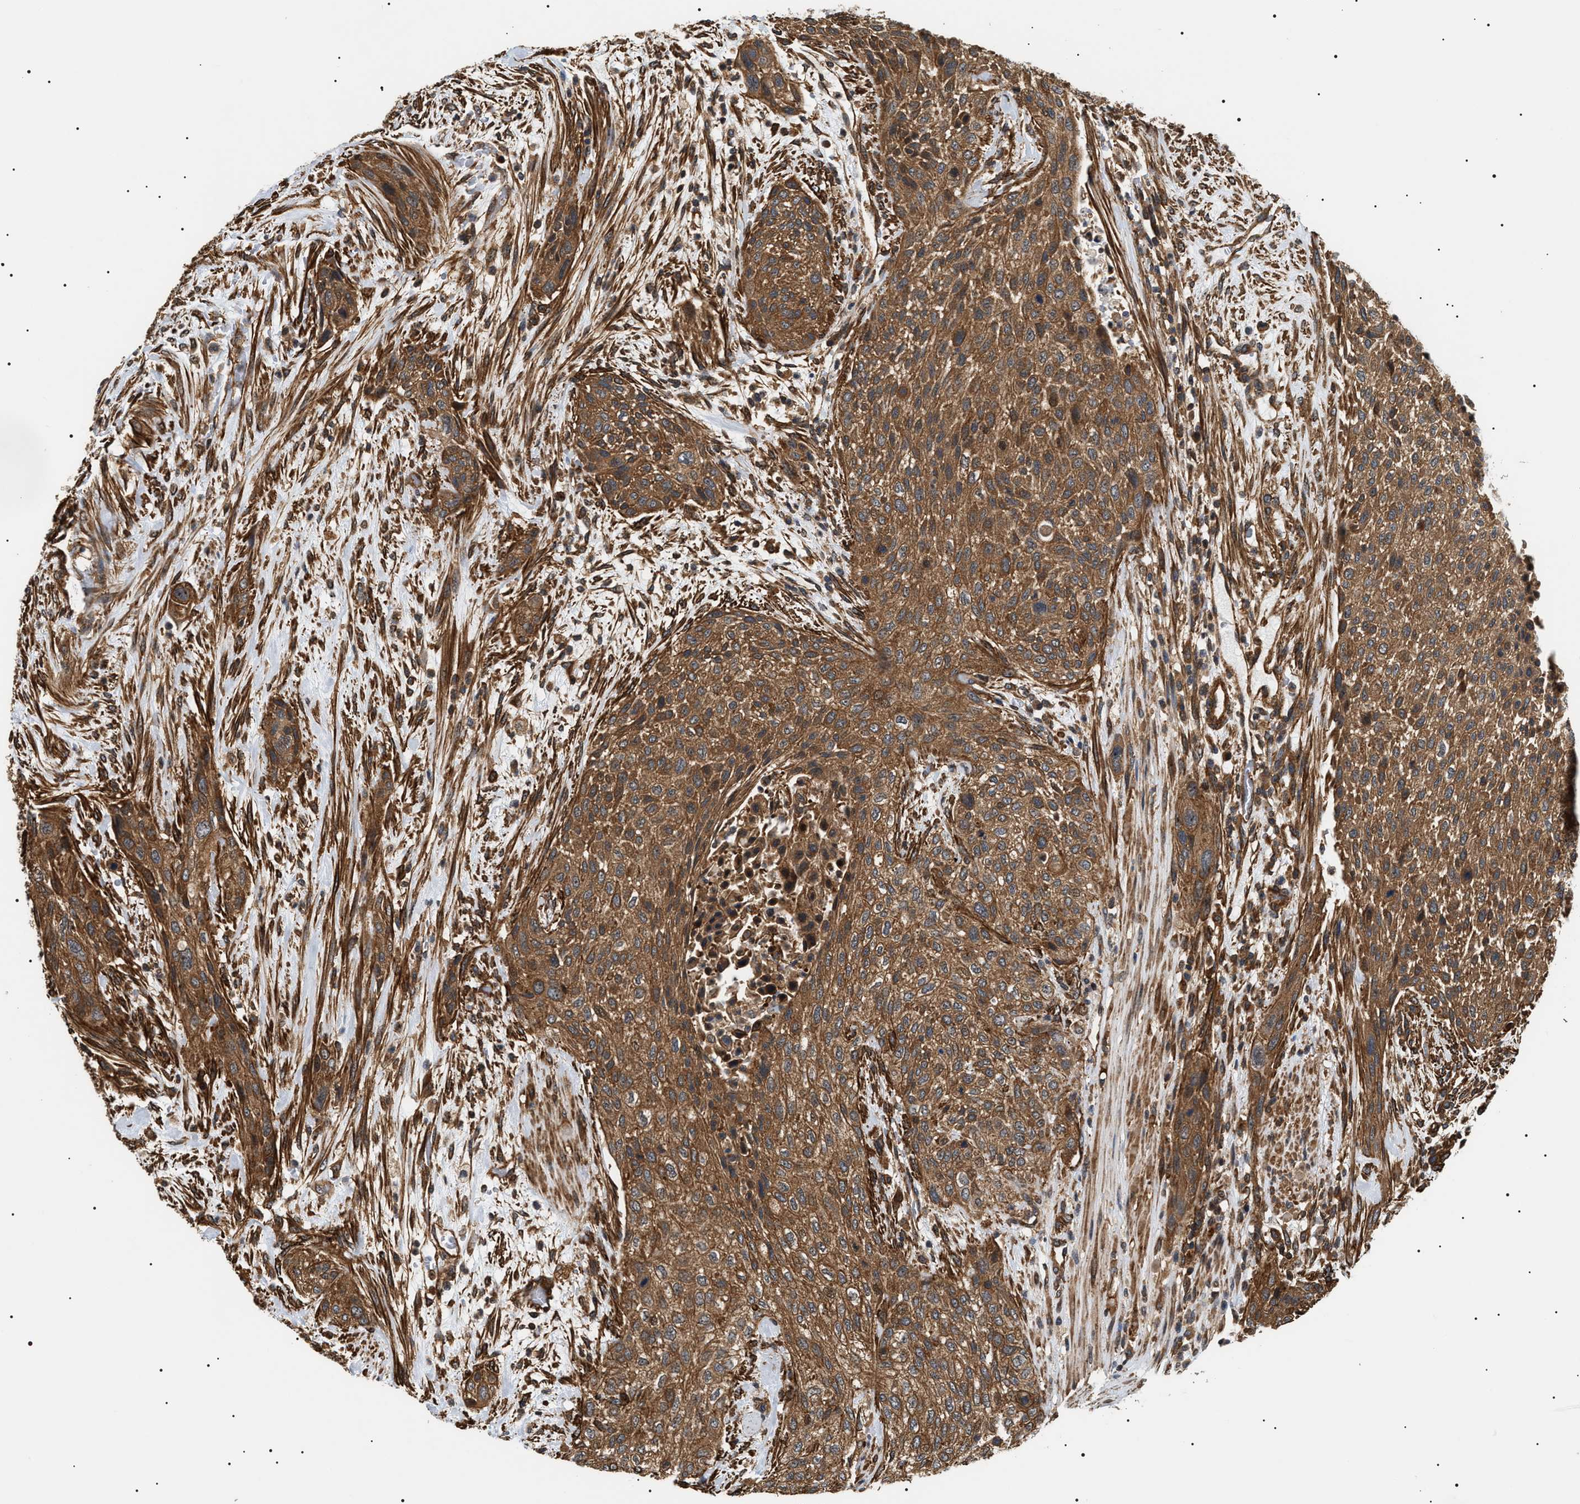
{"staining": {"intensity": "moderate", "quantity": ">75%", "location": "cytoplasmic/membranous"}, "tissue": "urothelial cancer", "cell_type": "Tumor cells", "image_type": "cancer", "snomed": [{"axis": "morphology", "description": "Urothelial carcinoma, Low grade"}, {"axis": "morphology", "description": "Urothelial carcinoma, High grade"}, {"axis": "topography", "description": "Urinary bladder"}], "caption": "Immunohistochemical staining of human urothelial cancer shows medium levels of moderate cytoplasmic/membranous protein positivity in about >75% of tumor cells.", "gene": "SH3GLB2", "patient": {"sex": "male", "age": 35}}